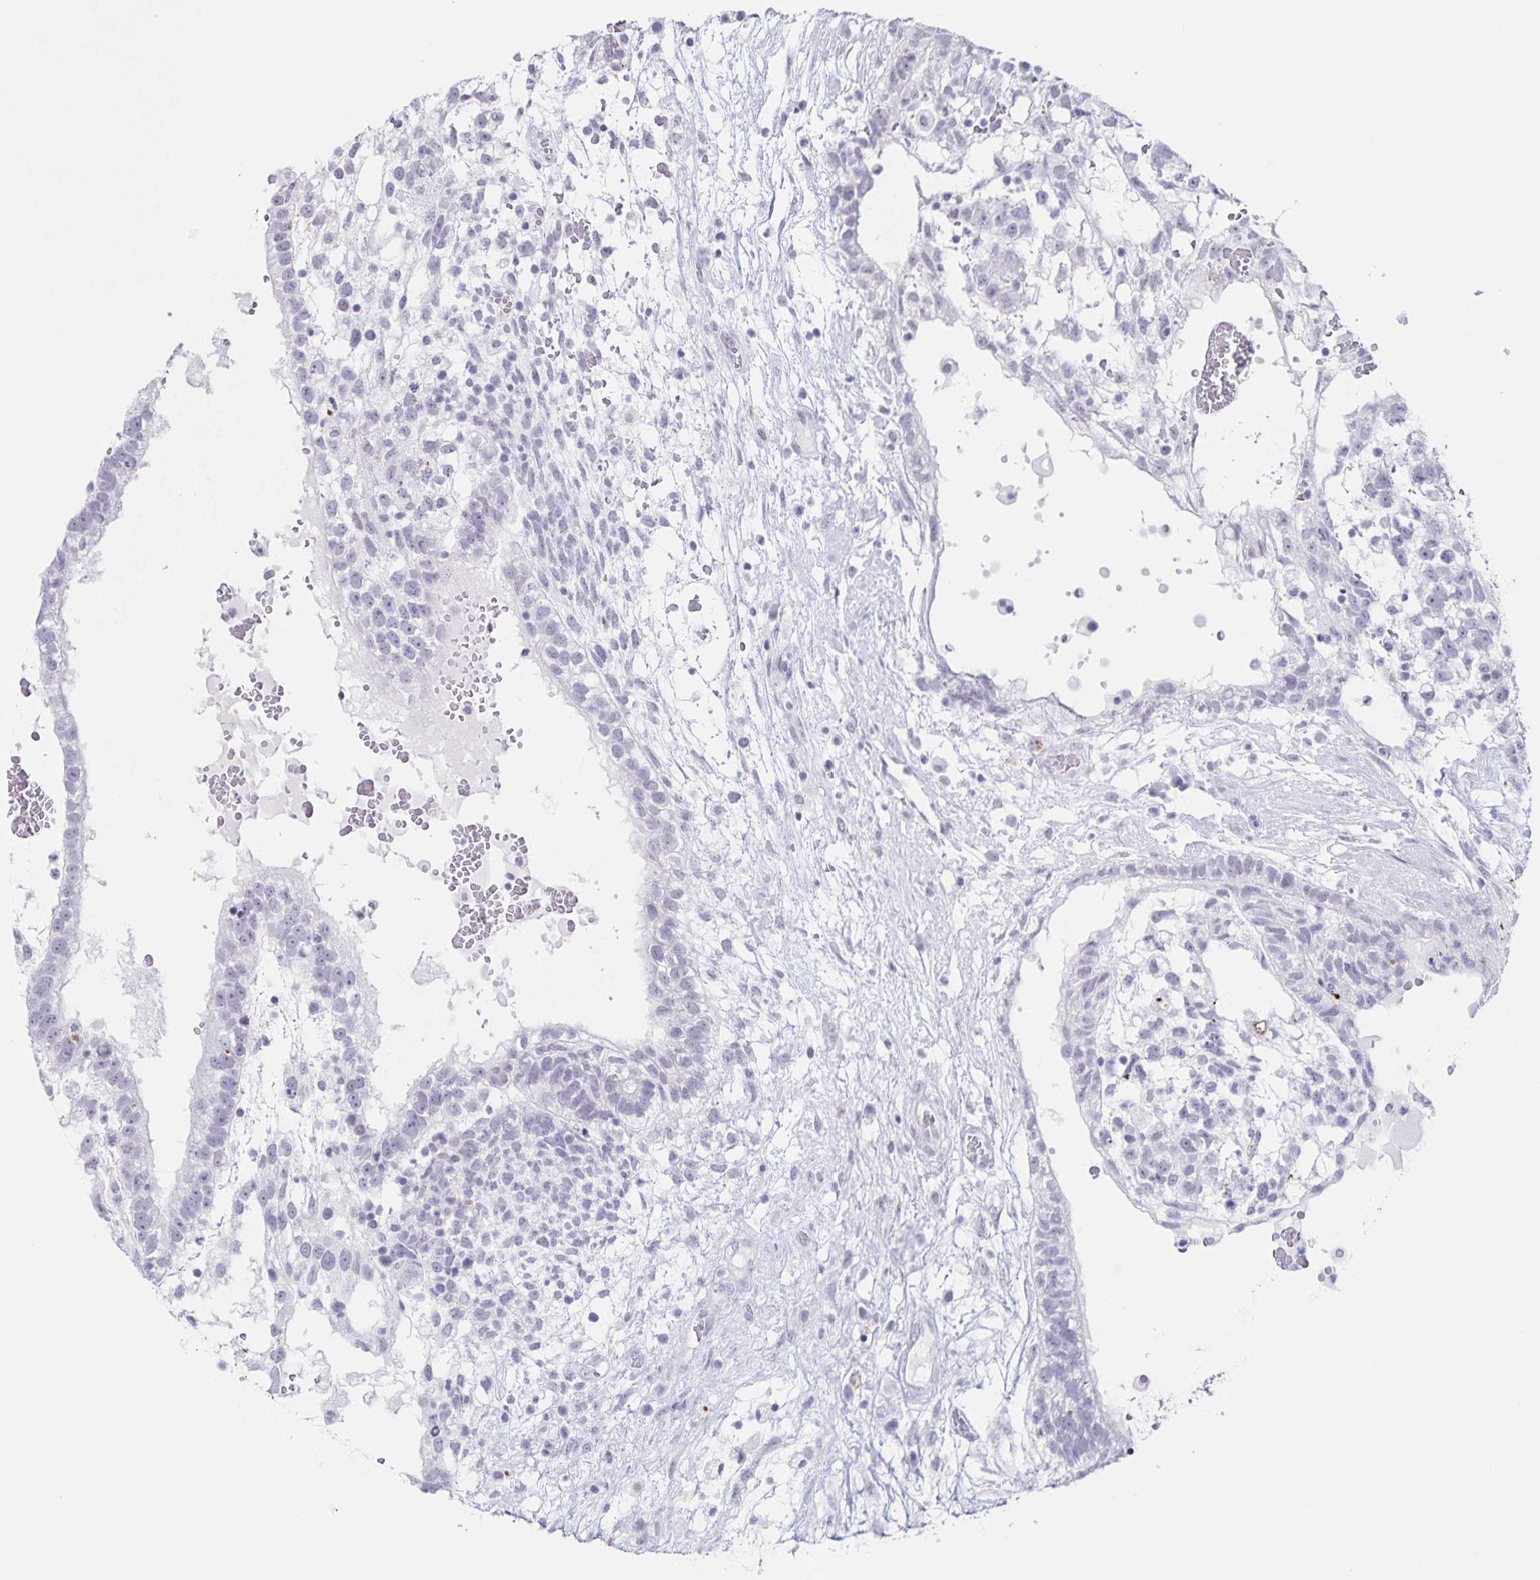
{"staining": {"intensity": "negative", "quantity": "none", "location": "none"}, "tissue": "testis cancer", "cell_type": "Tumor cells", "image_type": "cancer", "snomed": [{"axis": "morphology", "description": "Normal tissue, NOS"}, {"axis": "morphology", "description": "Carcinoma, Embryonal, NOS"}, {"axis": "topography", "description": "Testis"}], "caption": "Immunohistochemistry (IHC) image of testis embryonal carcinoma stained for a protein (brown), which shows no positivity in tumor cells. Nuclei are stained in blue.", "gene": "LCE6A", "patient": {"sex": "male", "age": 32}}